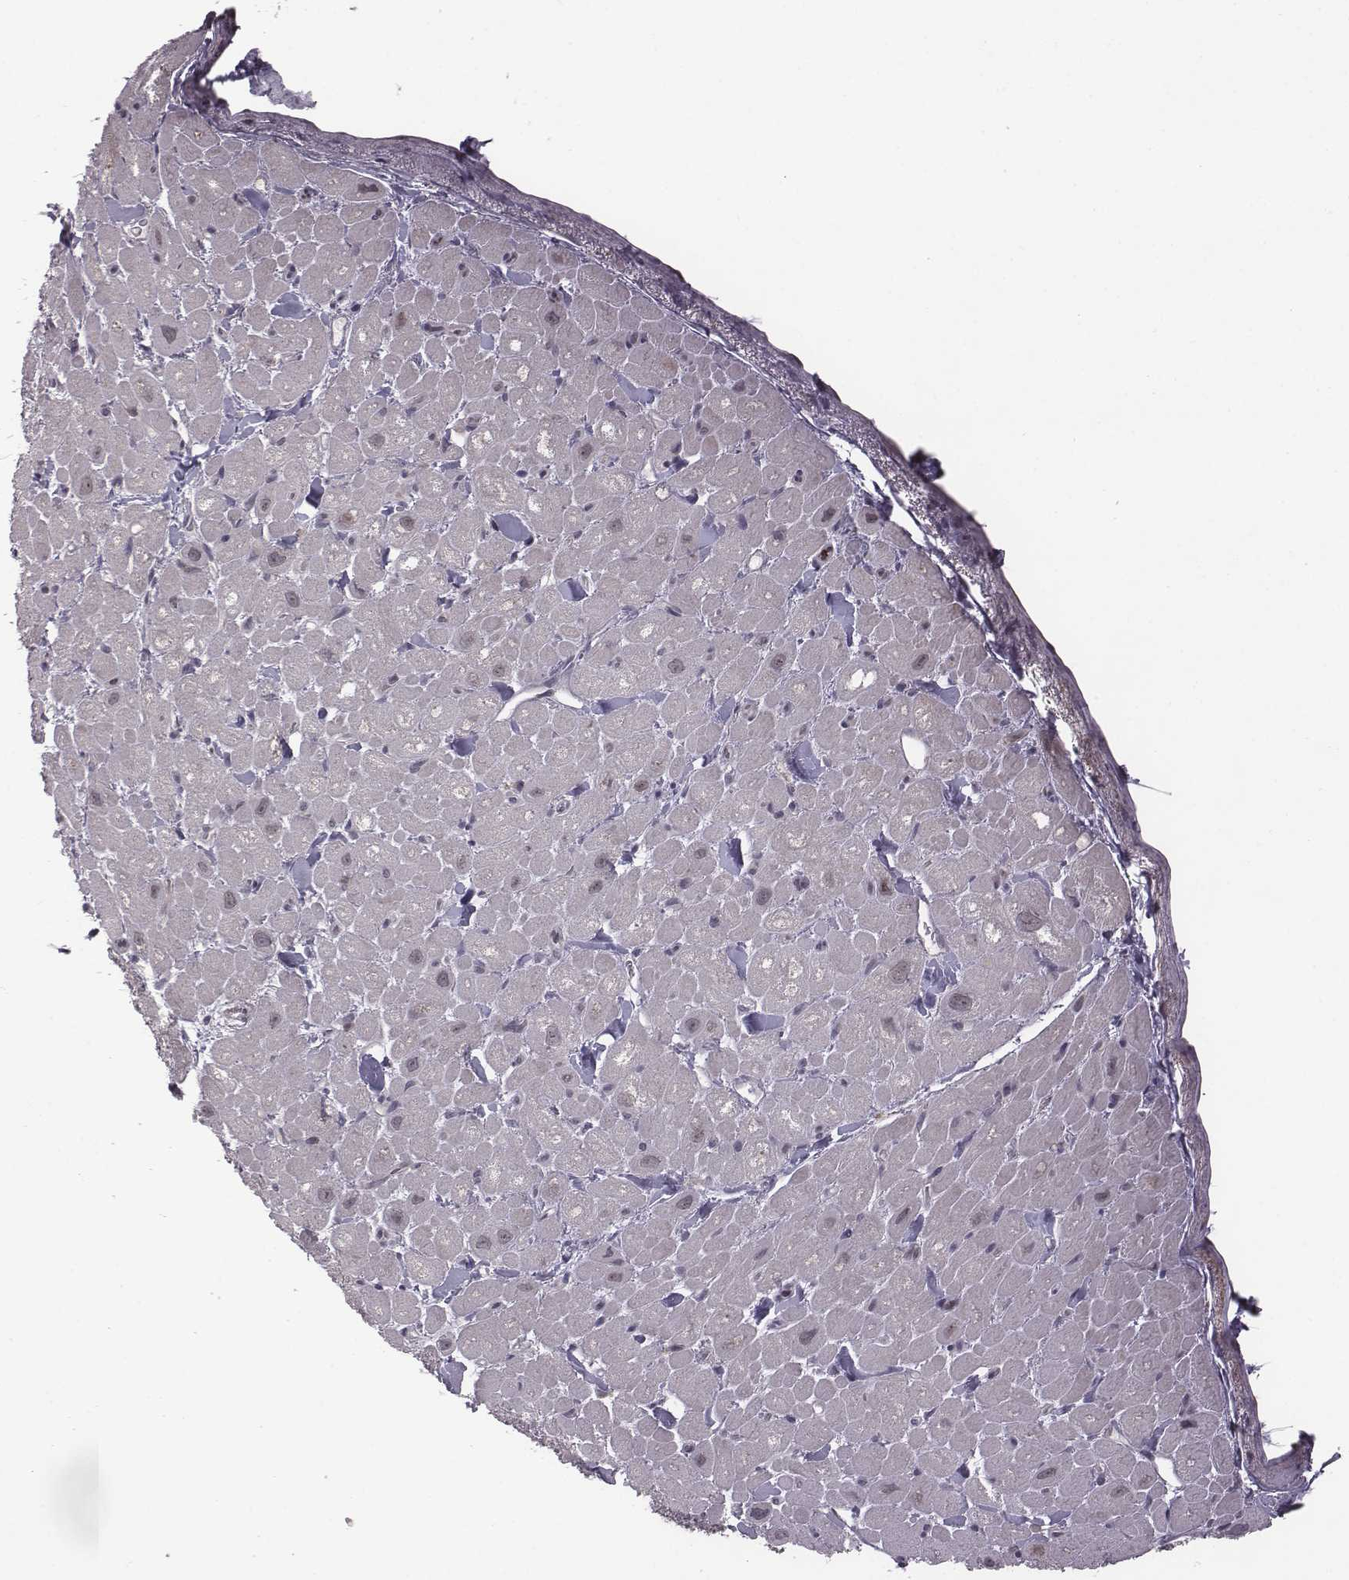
{"staining": {"intensity": "negative", "quantity": "none", "location": "none"}, "tissue": "heart muscle", "cell_type": "Cardiomyocytes", "image_type": "normal", "snomed": [{"axis": "morphology", "description": "Normal tissue, NOS"}, {"axis": "topography", "description": "Heart"}], "caption": "Benign heart muscle was stained to show a protein in brown. There is no significant staining in cardiomyocytes.", "gene": "BICDL1", "patient": {"sex": "male", "age": 60}}